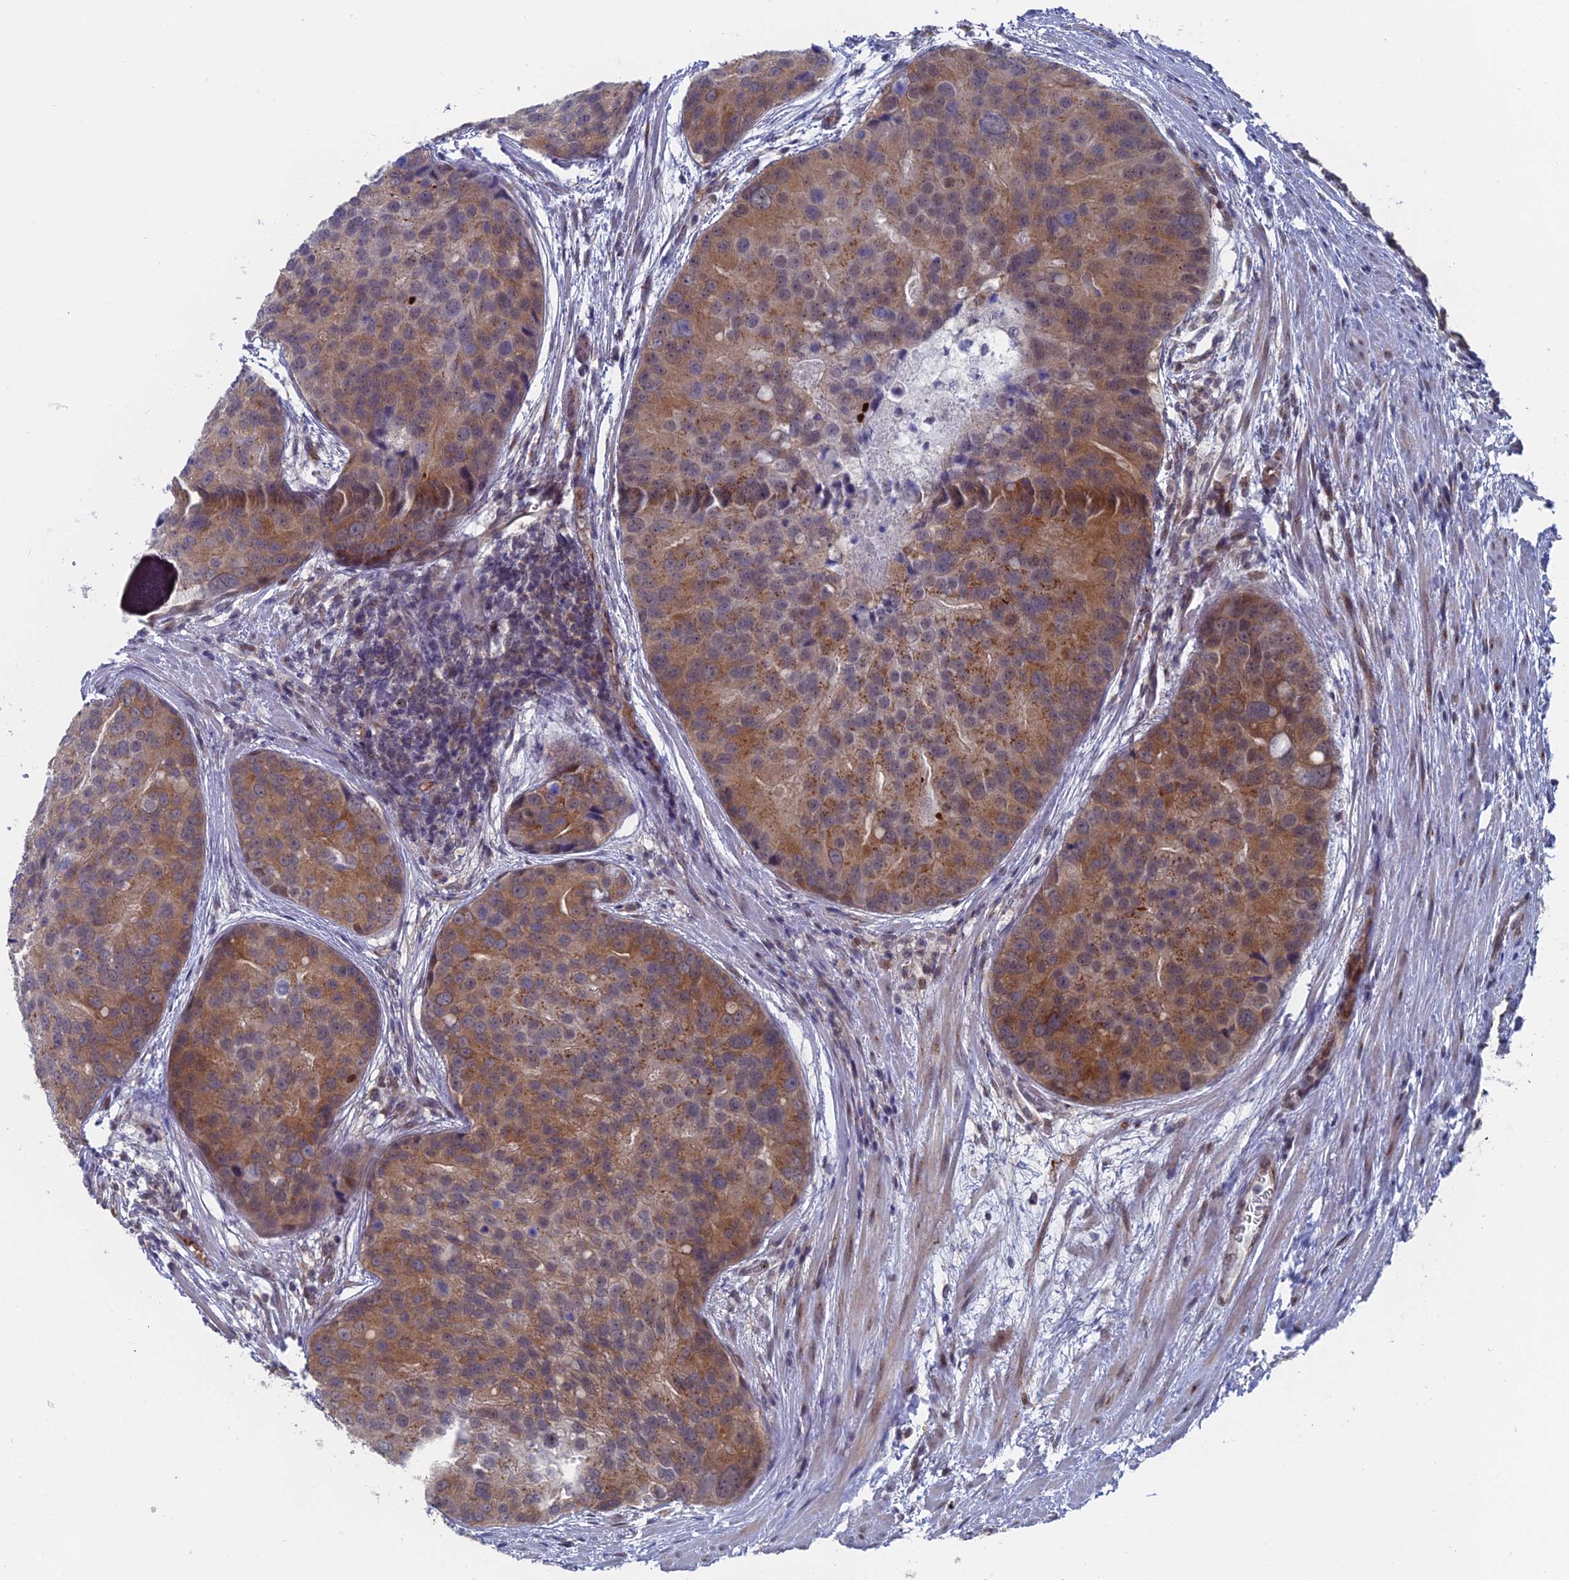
{"staining": {"intensity": "moderate", "quantity": ">75%", "location": "cytoplasmic/membranous"}, "tissue": "prostate cancer", "cell_type": "Tumor cells", "image_type": "cancer", "snomed": [{"axis": "morphology", "description": "Adenocarcinoma, High grade"}, {"axis": "topography", "description": "Prostate"}], "caption": "The immunohistochemical stain shows moderate cytoplasmic/membranous staining in tumor cells of prostate cancer tissue.", "gene": "FHIP2A", "patient": {"sex": "male", "age": 62}}